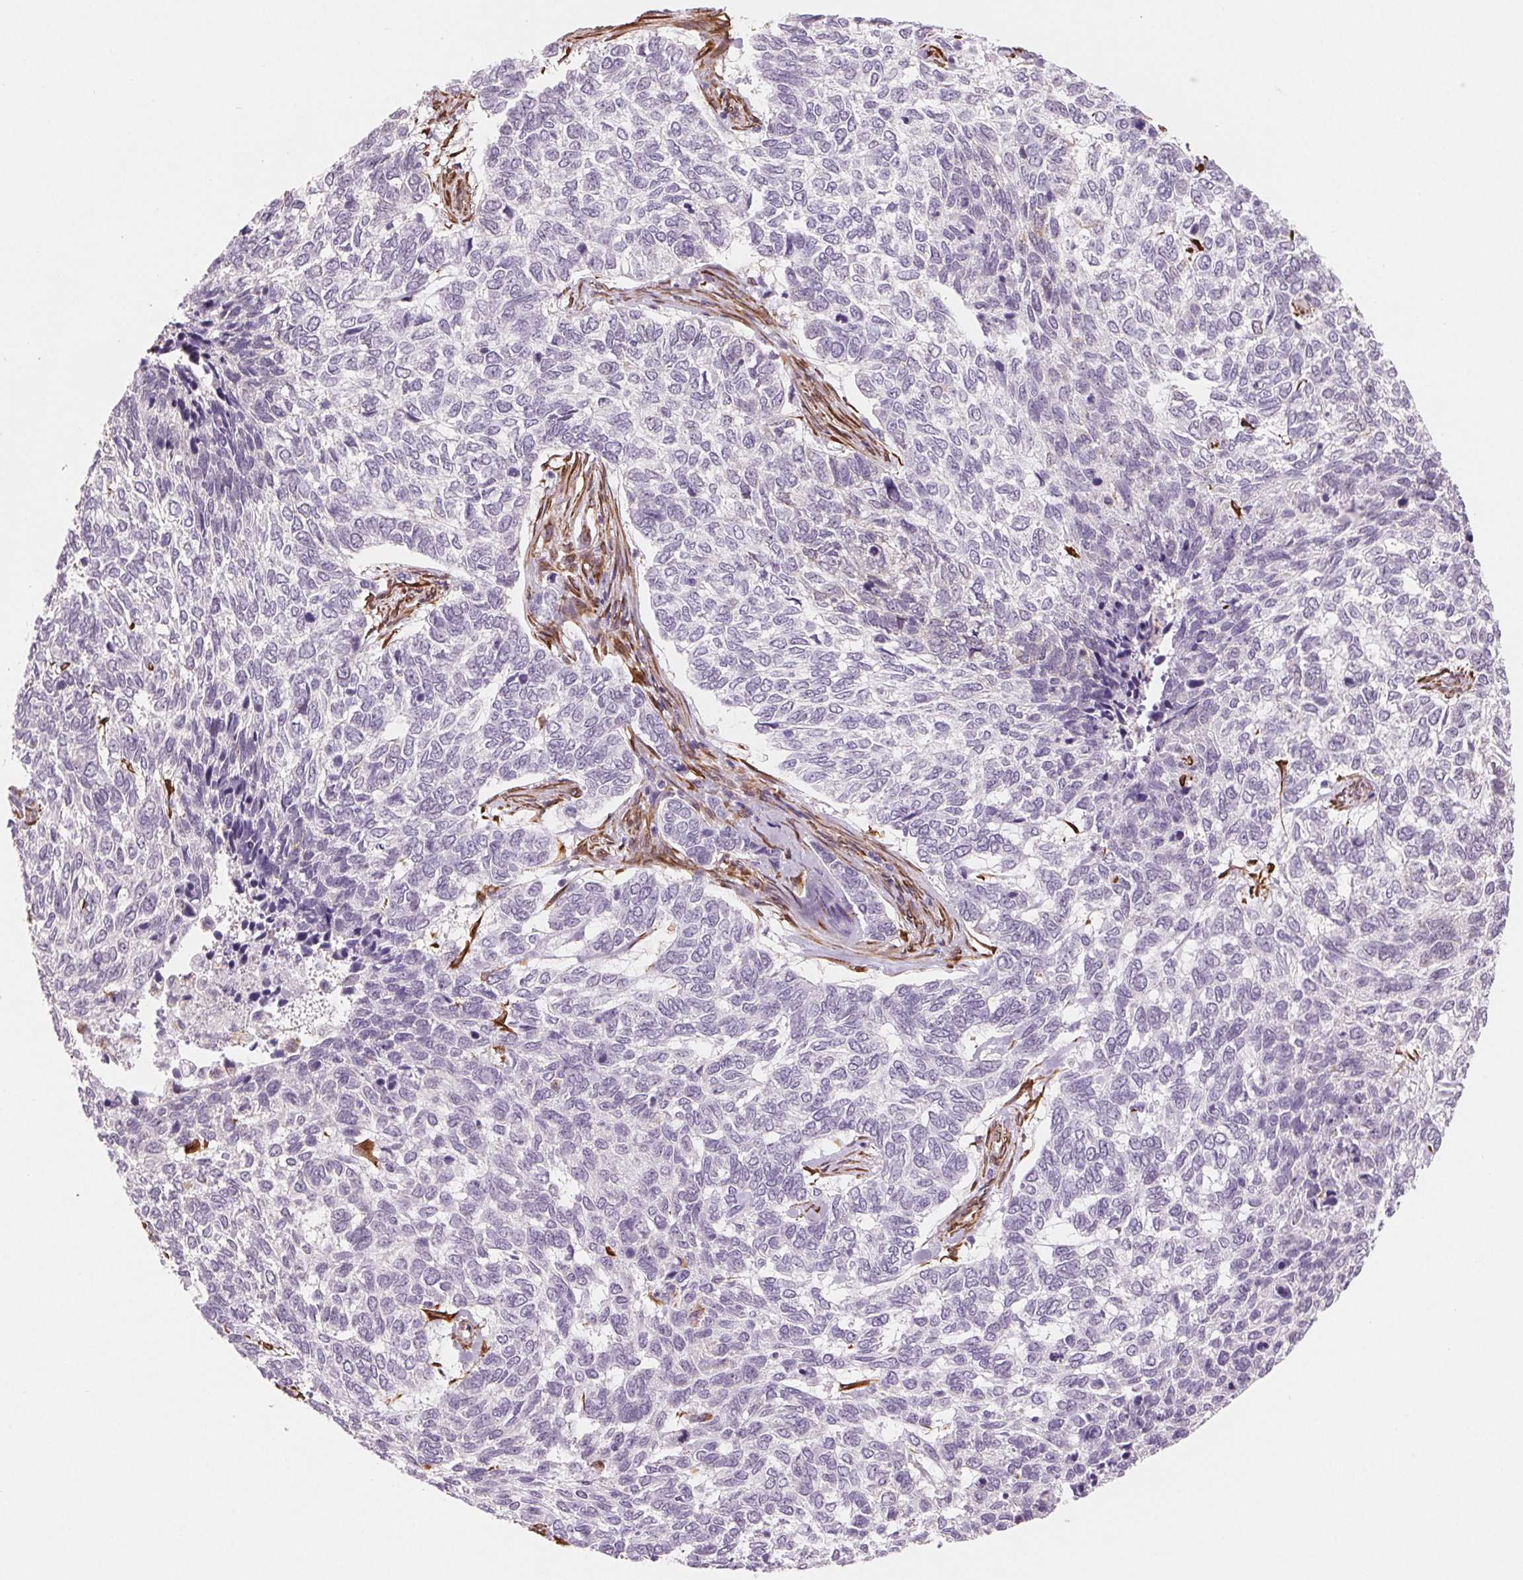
{"staining": {"intensity": "negative", "quantity": "none", "location": "none"}, "tissue": "skin cancer", "cell_type": "Tumor cells", "image_type": "cancer", "snomed": [{"axis": "morphology", "description": "Basal cell carcinoma"}, {"axis": "topography", "description": "Skin"}], "caption": "The micrograph reveals no staining of tumor cells in skin cancer. (DAB (3,3'-diaminobenzidine) IHC visualized using brightfield microscopy, high magnification).", "gene": "FKBP10", "patient": {"sex": "female", "age": 65}}